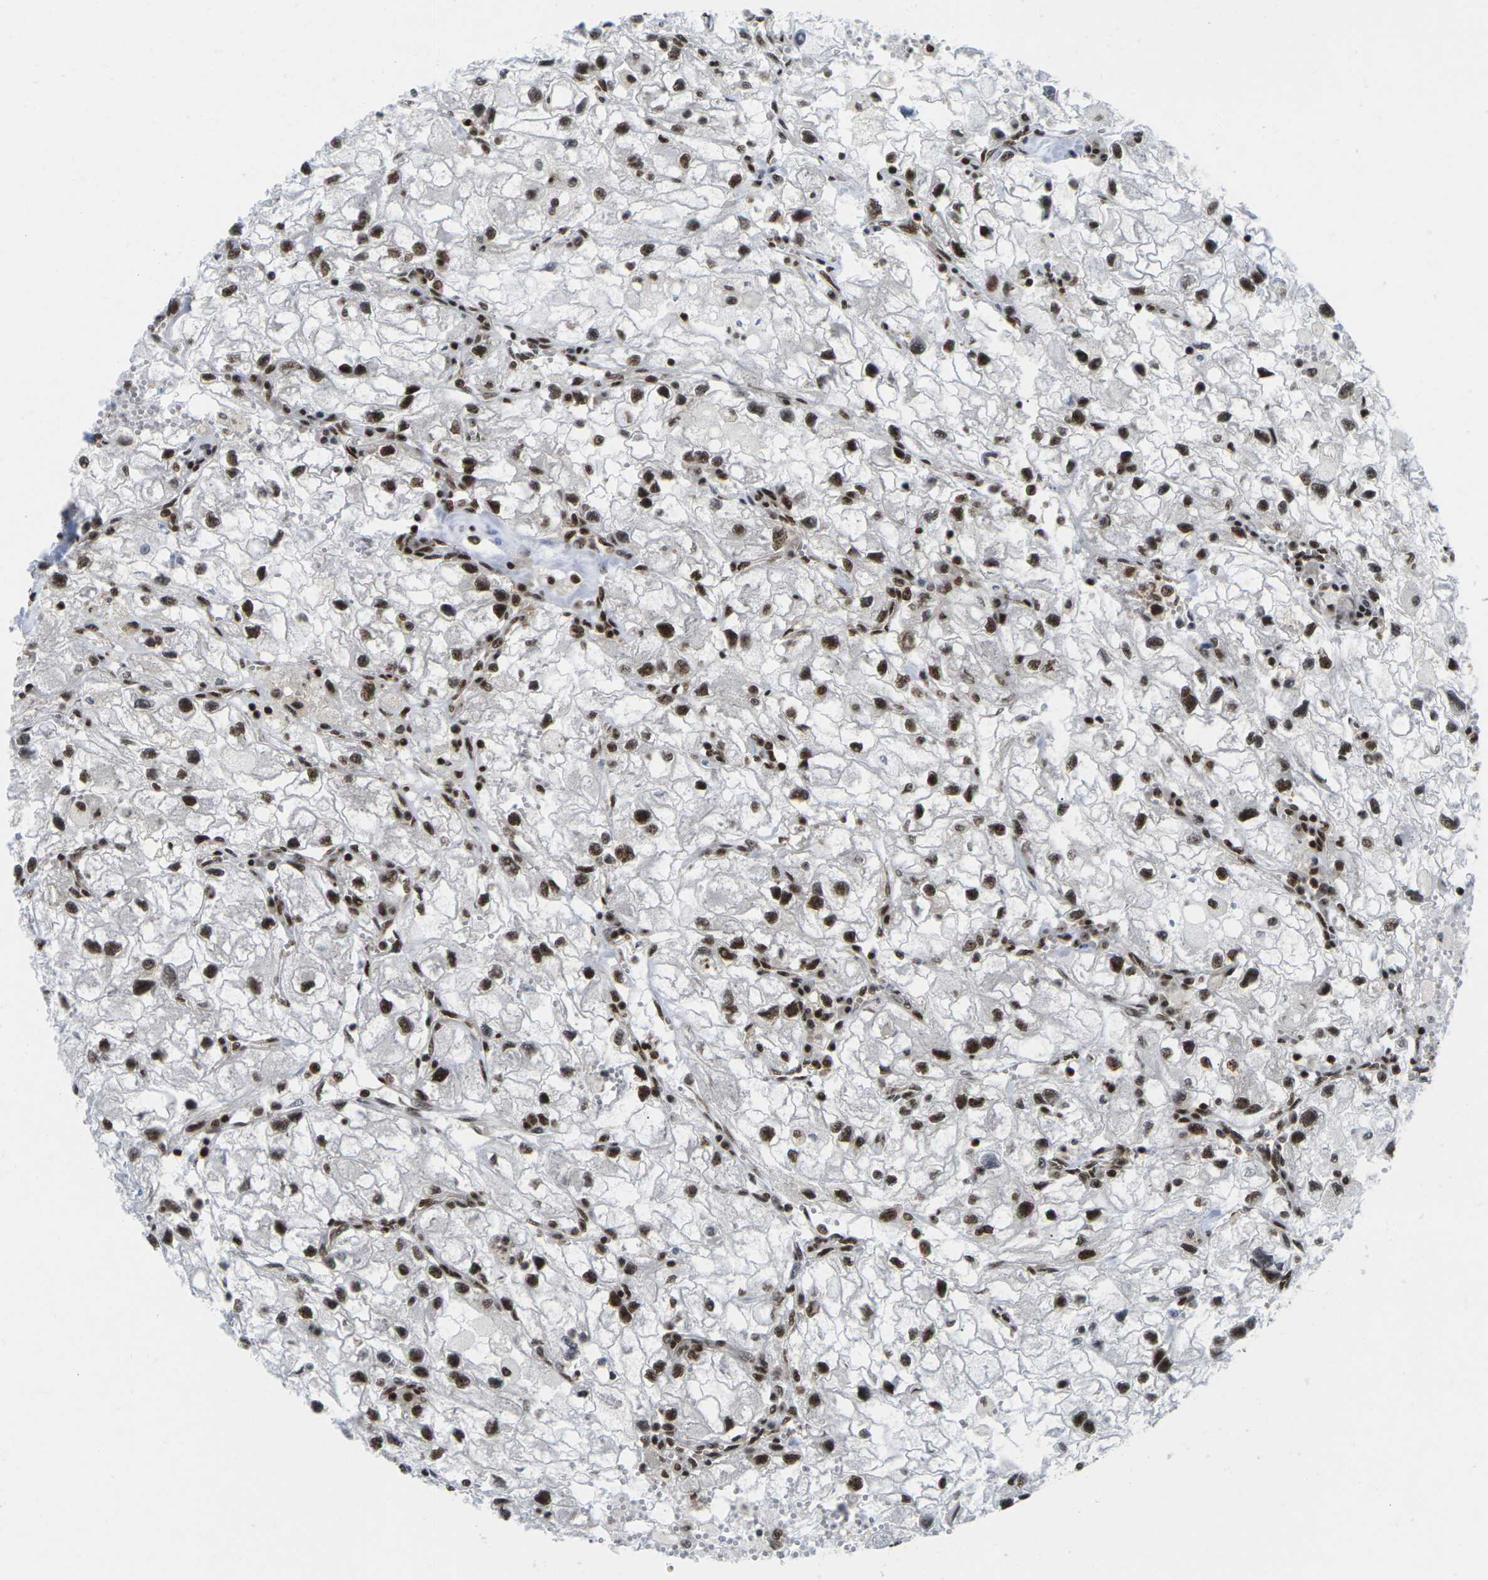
{"staining": {"intensity": "strong", "quantity": ">75%", "location": "nuclear"}, "tissue": "renal cancer", "cell_type": "Tumor cells", "image_type": "cancer", "snomed": [{"axis": "morphology", "description": "Adenocarcinoma, NOS"}, {"axis": "topography", "description": "Kidney"}], "caption": "The image reveals a brown stain indicating the presence of a protein in the nuclear of tumor cells in adenocarcinoma (renal). The staining was performed using DAB, with brown indicating positive protein expression. Nuclei are stained blue with hematoxylin.", "gene": "MAGOH", "patient": {"sex": "female", "age": 70}}